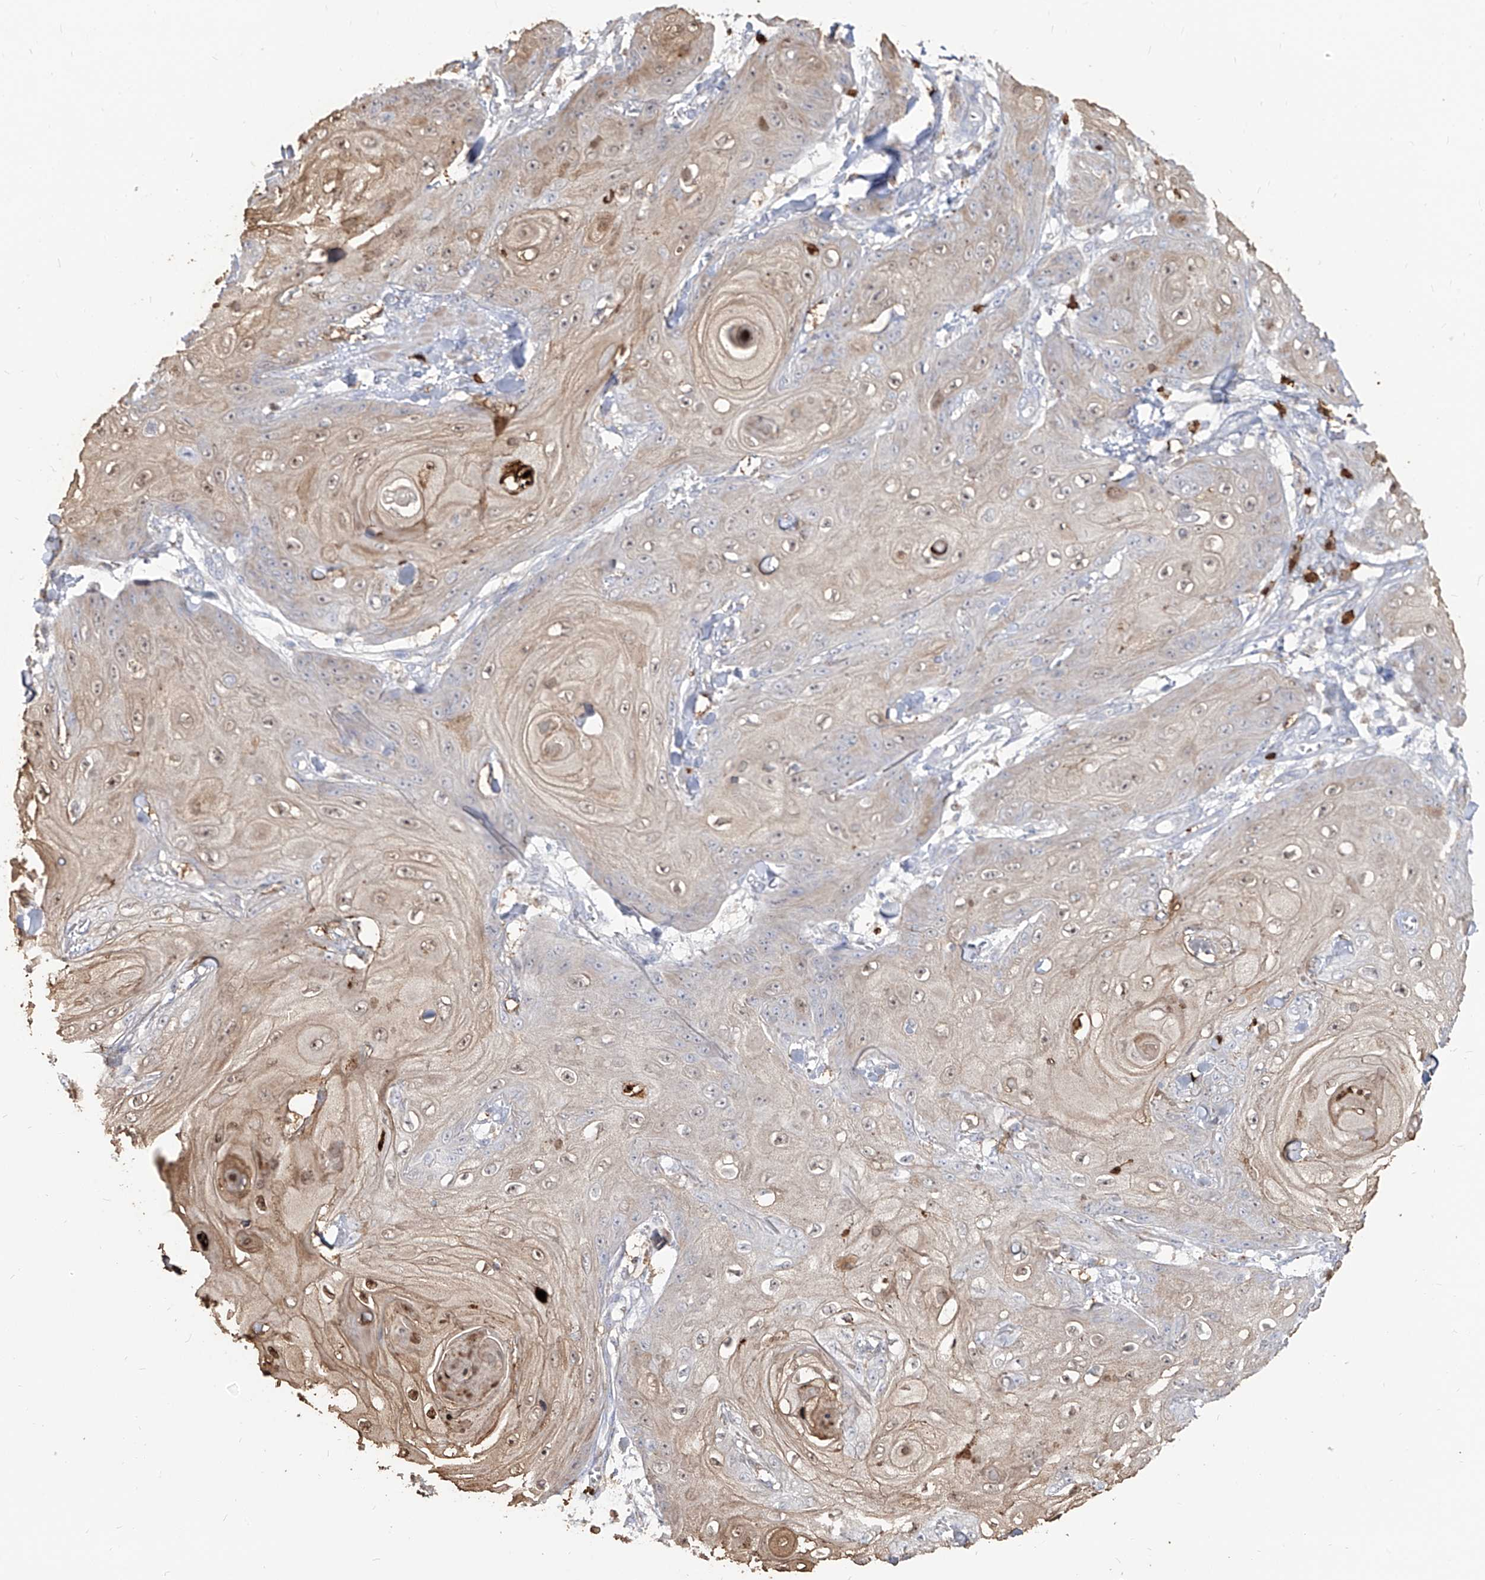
{"staining": {"intensity": "weak", "quantity": "25%-75%", "location": "cytoplasmic/membranous,nuclear"}, "tissue": "skin cancer", "cell_type": "Tumor cells", "image_type": "cancer", "snomed": [{"axis": "morphology", "description": "Squamous cell carcinoma, NOS"}, {"axis": "topography", "description": "Skin"}], "caption": "Protein staining of skin cancer (squamous cell carcinoma) tissue shows weak cytoplasmic/membranous and nuclear staining in about 25%-75% of tumor cells. Nuclei are stained in blue.", "gene": "ZNF227", "patient": {"sex": "male", "age": 74}}